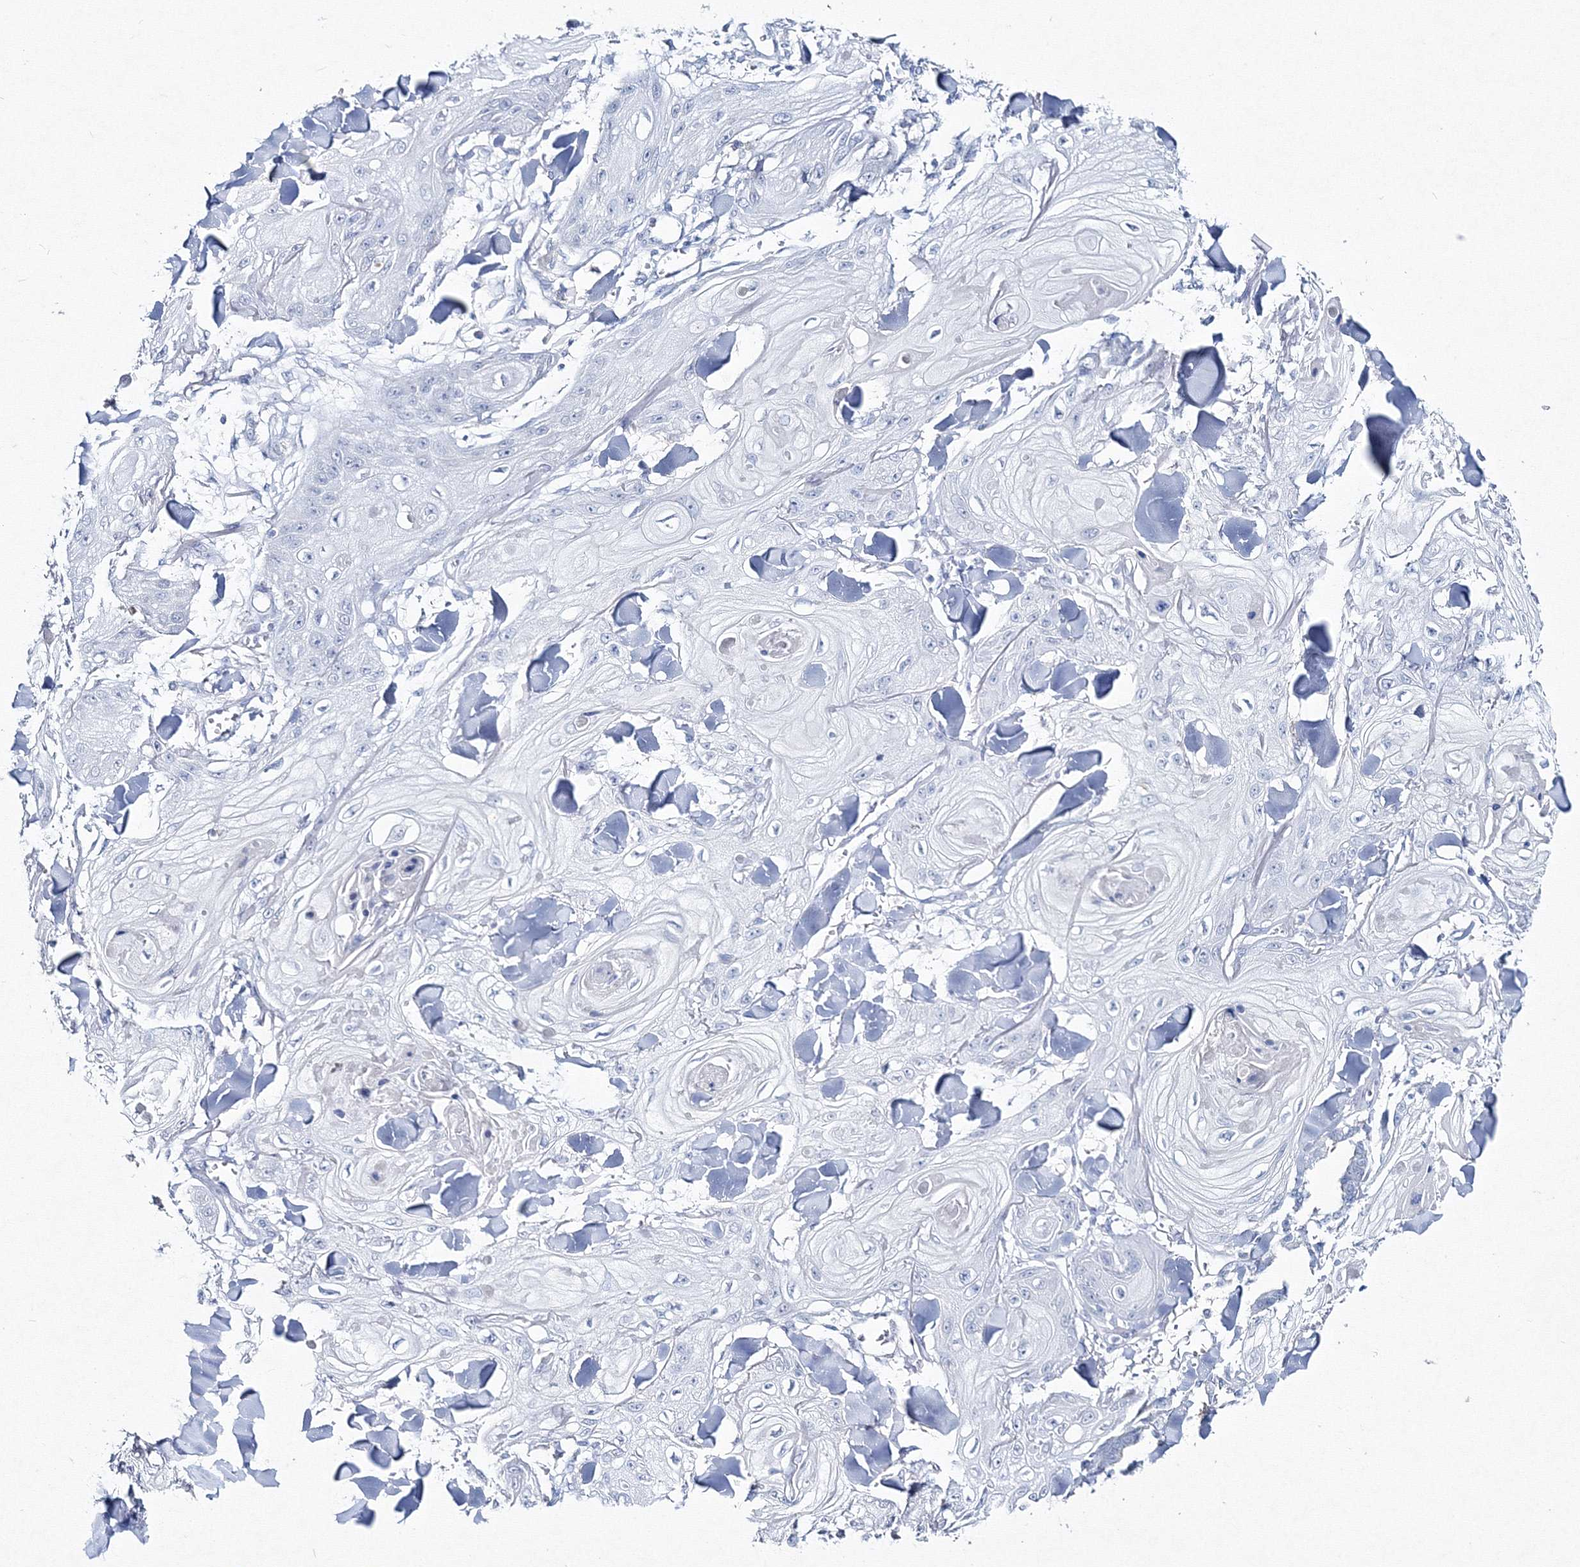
{"staining": {"intensity": "negative", "quantity": "none", "location": "none"}, "tissue": "skin cancer", "cell_type": "Tumor cells", "image_type": "cancer", "snomed": [{"axis": "morphology", "description": "Squamous cell carcinoma, NOS"}, {"axis": "topography", "description": "Skin"}], "caption": "IHC photomicrograph of human skin cancer stained for a protein (brown), which reveals no positivity in tumor cells. (Stains: DAB (3,3'-diaminobenzidine) immunohistochemistry (IHC) with hematoxylin counter stain, Microscopy: brightfield microscopy at high magnification).", "gene": "GCKR", "patient": {"sex": "male", "age": 74}}